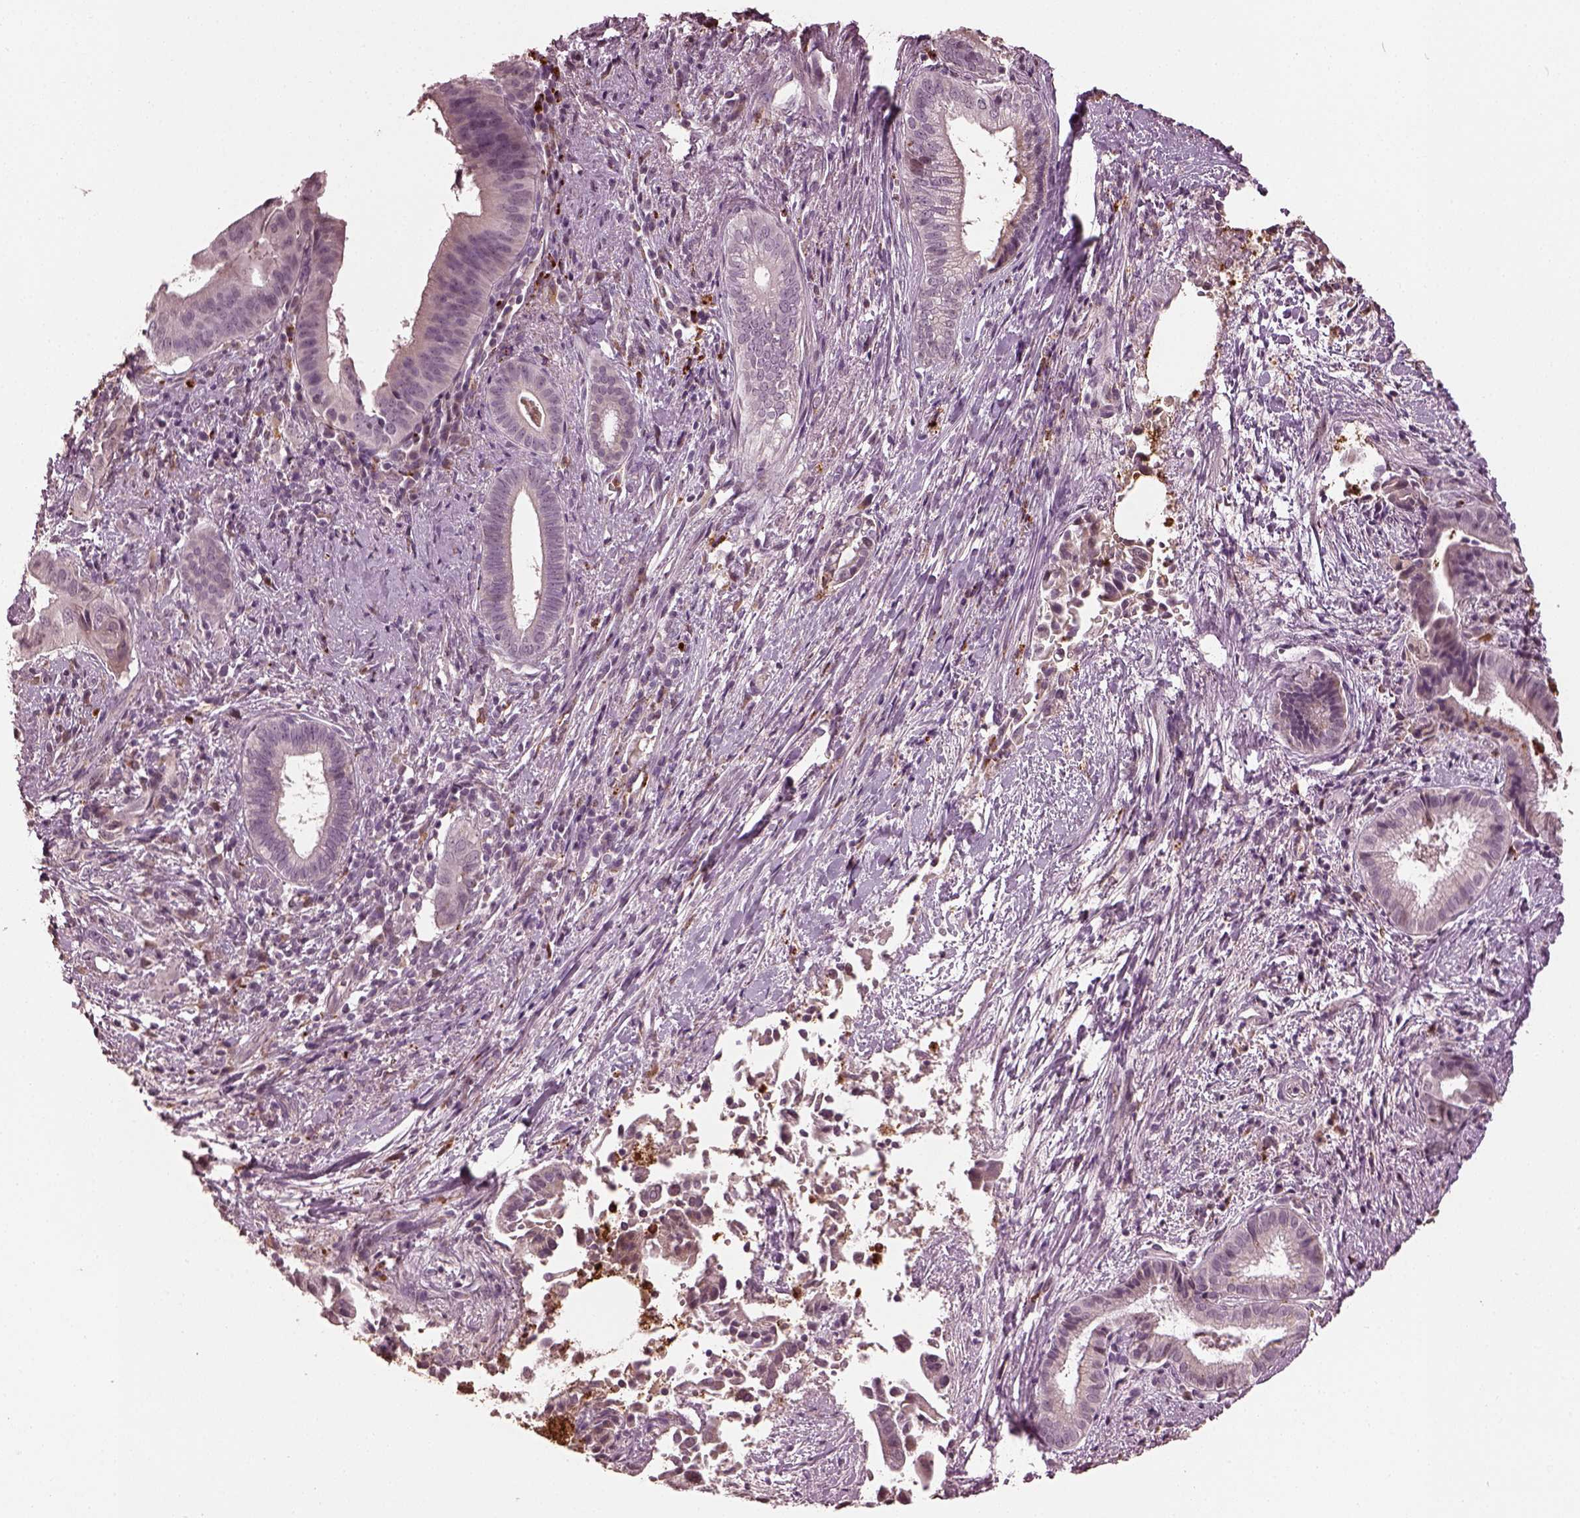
{"staining": {"intensity": "negative", "quantity": "none", "location": "none"}, "tissue": "pancreatic cancer", "cell_type": "Tumor cells", "image_type": "cancer", "snomed": [{"axis": "morphology", "description": "Adenocarcinoma, NOS"}, {"axis": "topography", "description": "Pancreas"}], "caption": "Image shows no significant protein staining in tumor cells of adenocarcinoma (pancreatic).", "gene": "RUFY3", "patient": {"sex": "male", "age": 61}}